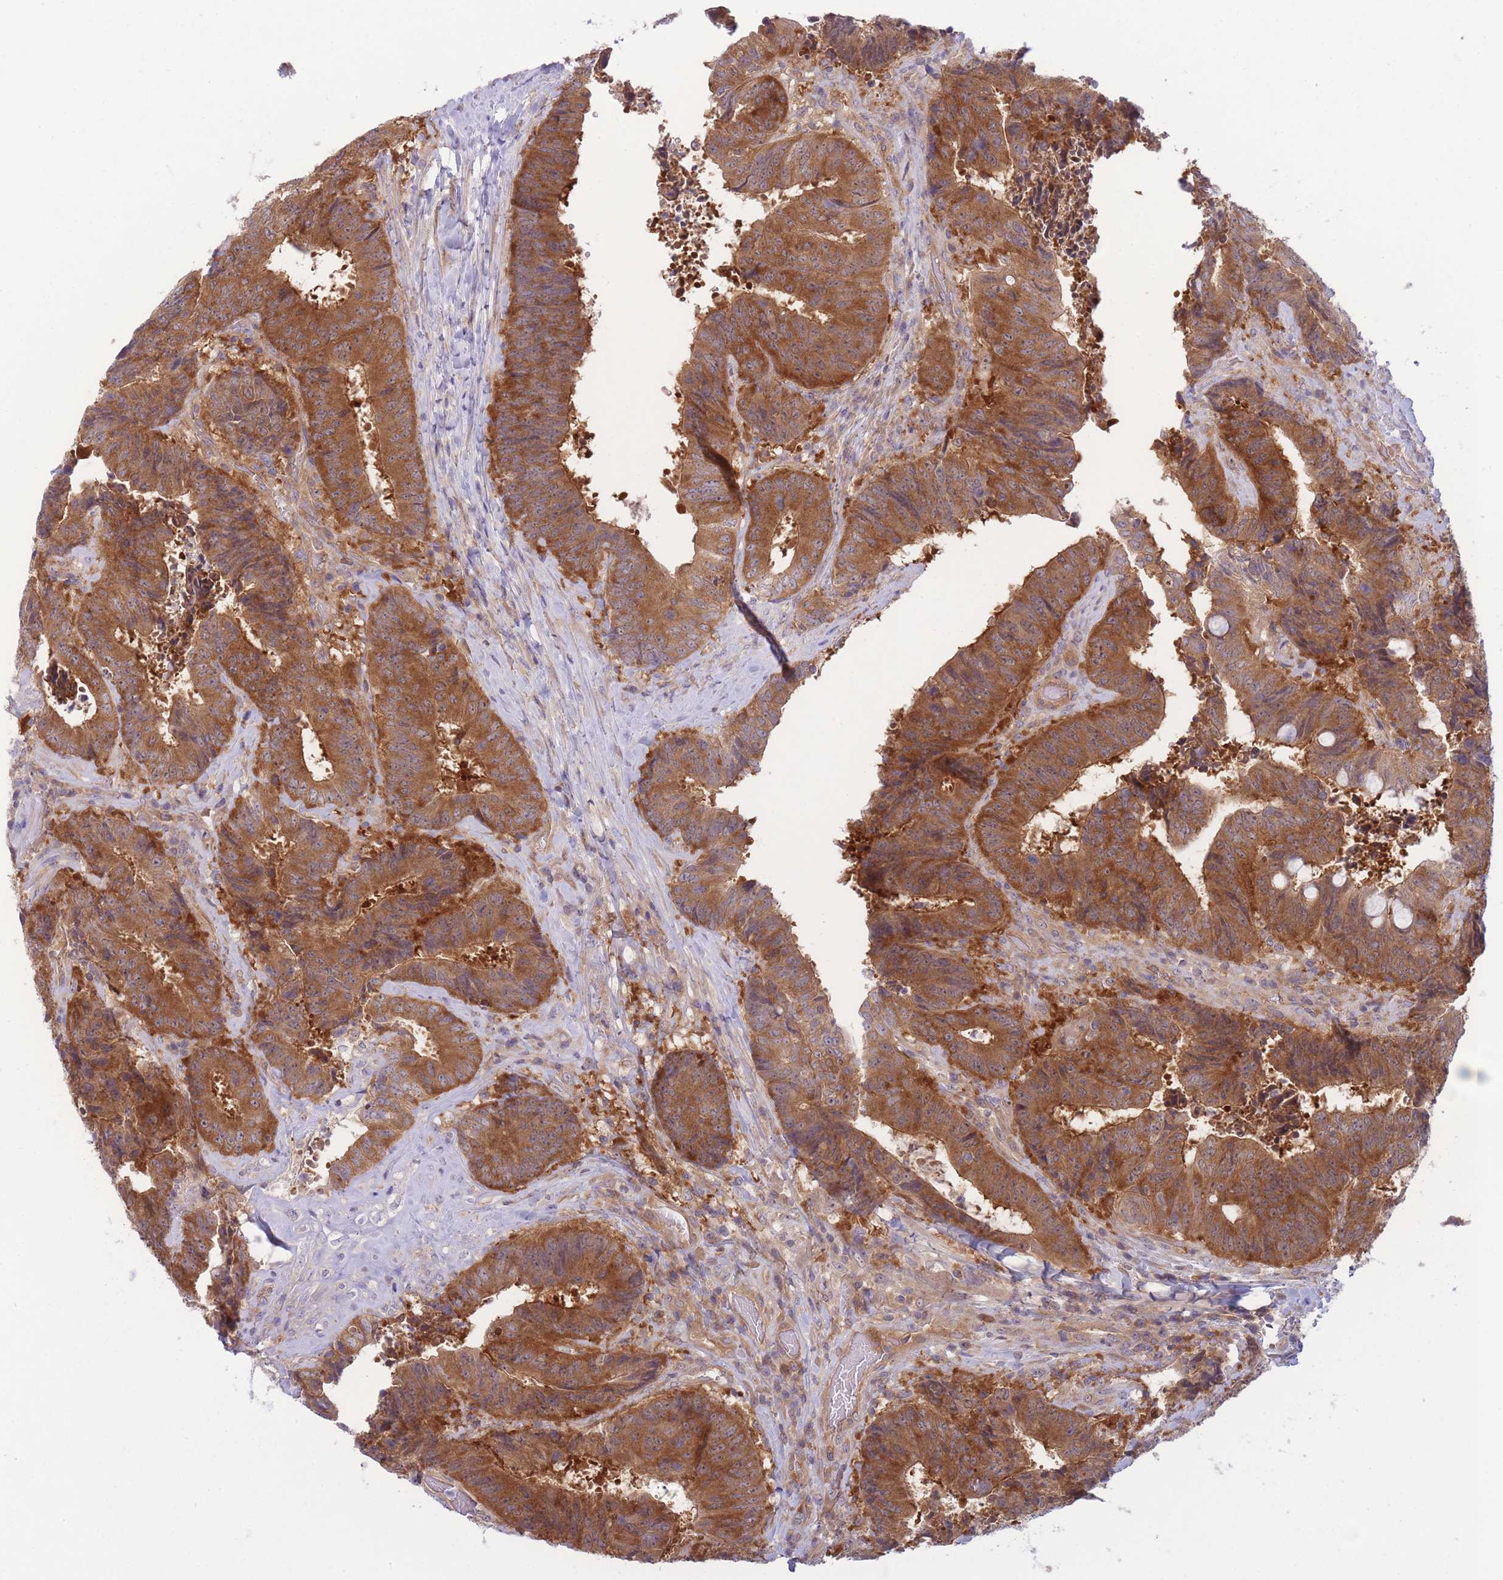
{"staining": {"intensity": "strong", "quantity": ">75%", "location": "cytoplasmic/membranous"}, "tissue": "colorectal cancer", "cell_type": "Tumor cells", "image_type": "cancer", "snomed": [{"axis": "morphology", "description": "Adenocarcinoma, NOS"}, {"axis": "topography", "description": "Rectum"}], "caption": "An immunohistochemistry (IHC) image of neoplastic tissue is shown. Protein staining in brown shows strong cytoplasmic/membranous positivity in colorectal cancer (adenocarcinoma) within tumor cells.", "gene": "PFDN6", "patient": {"sex": "male", "age": 72}}